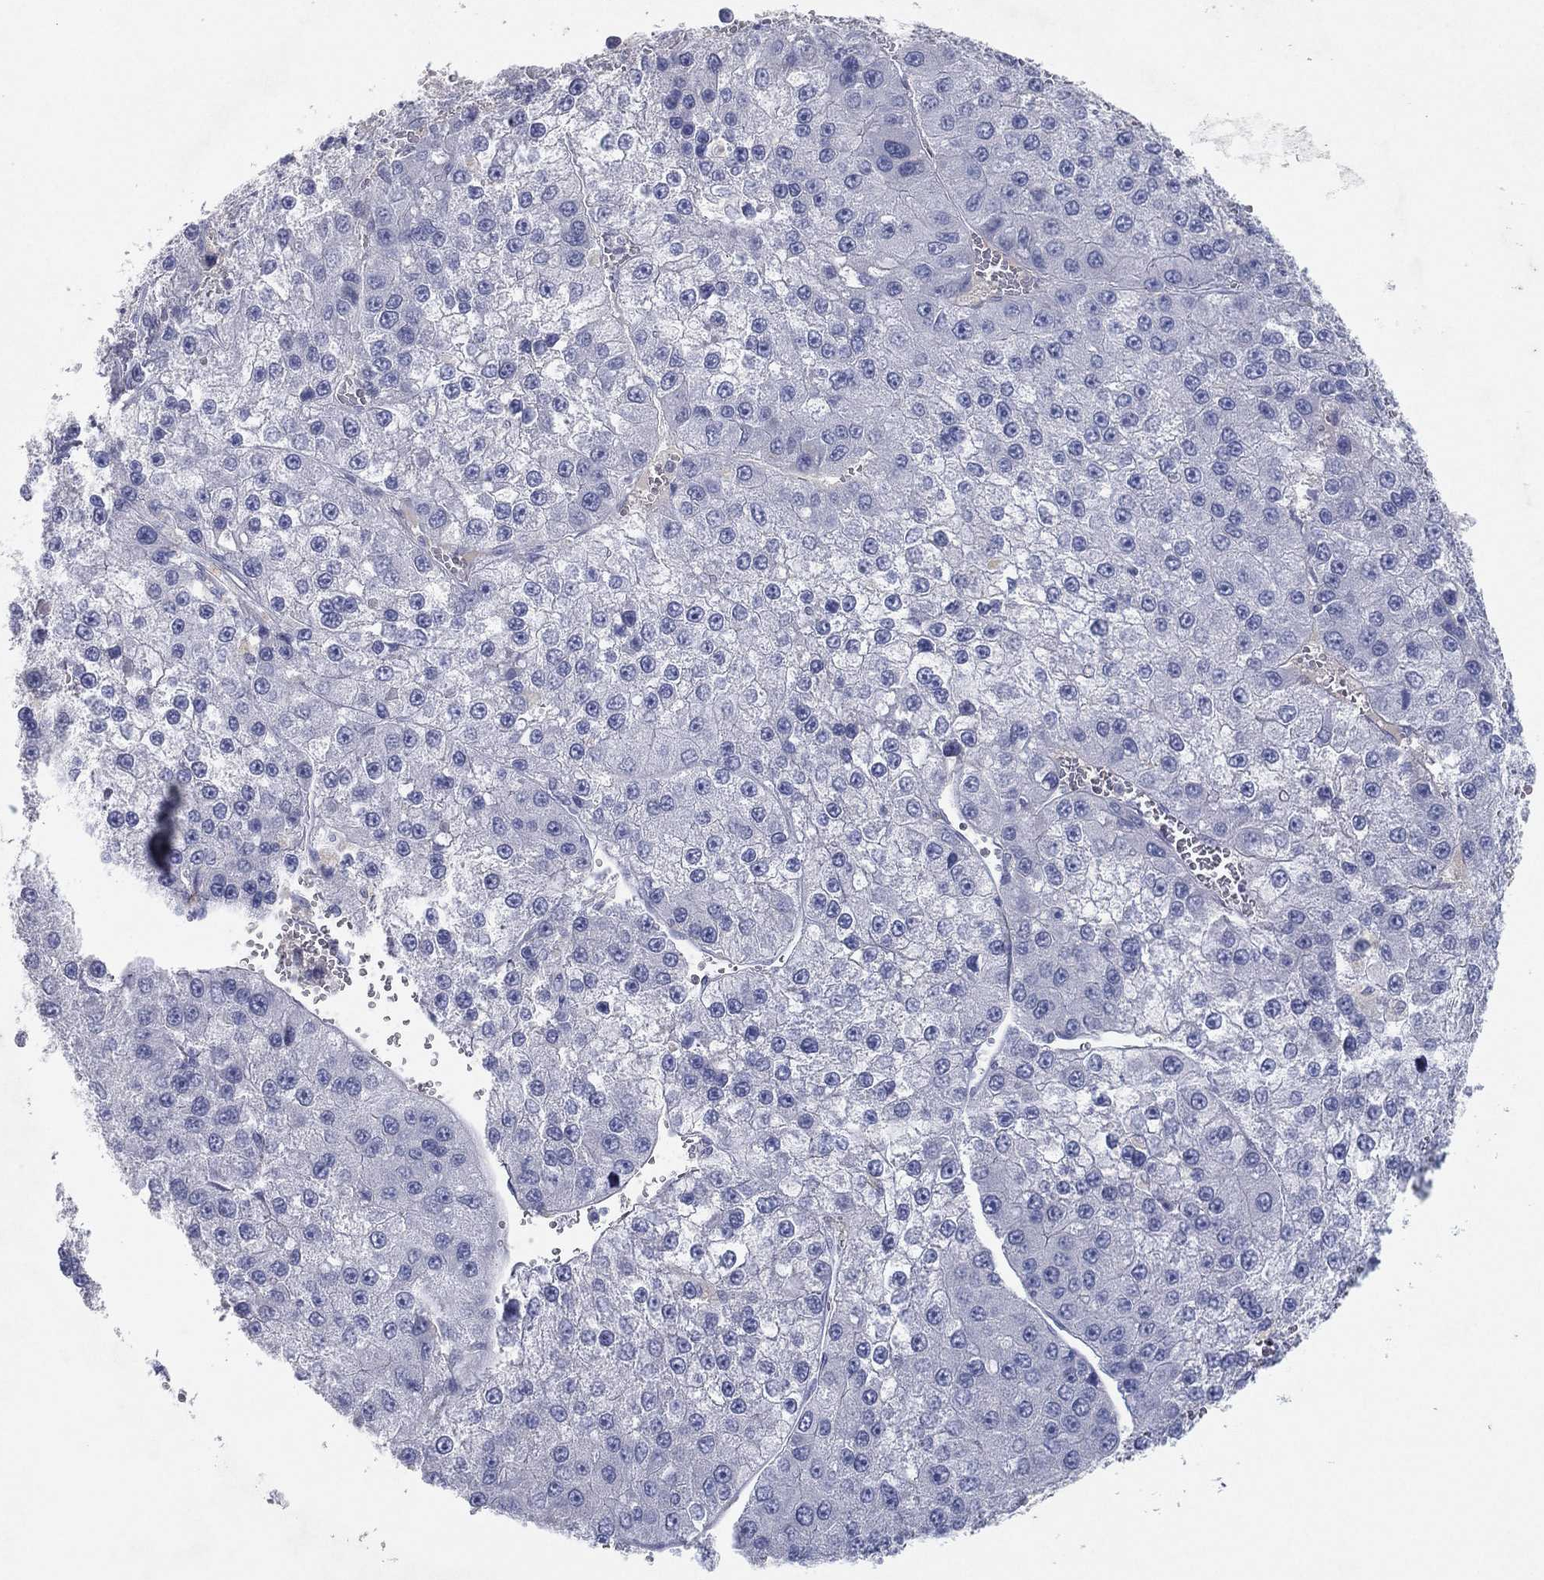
{"staining": {"intensity": "negative", "quantity": "none", "location": "none"}, "tissue": "liver cancer", "cell_type": "Tumor cells", "image_type": "cancer", "snomed": [{"axis": "morphology", "description": "Carcinoma, Hepatocellular, NOS"}, {"axis": "topography", "description": "Liver"}], "caption": "Immunohistochemistry photomicrograph of neoplastic tissue: human liver hepatocellular carcinoma stained with DAB shows no significant protein positivity in tumor cells.", "gene": "CPT1B", "patient": {"sex": "female", "age": 73}}